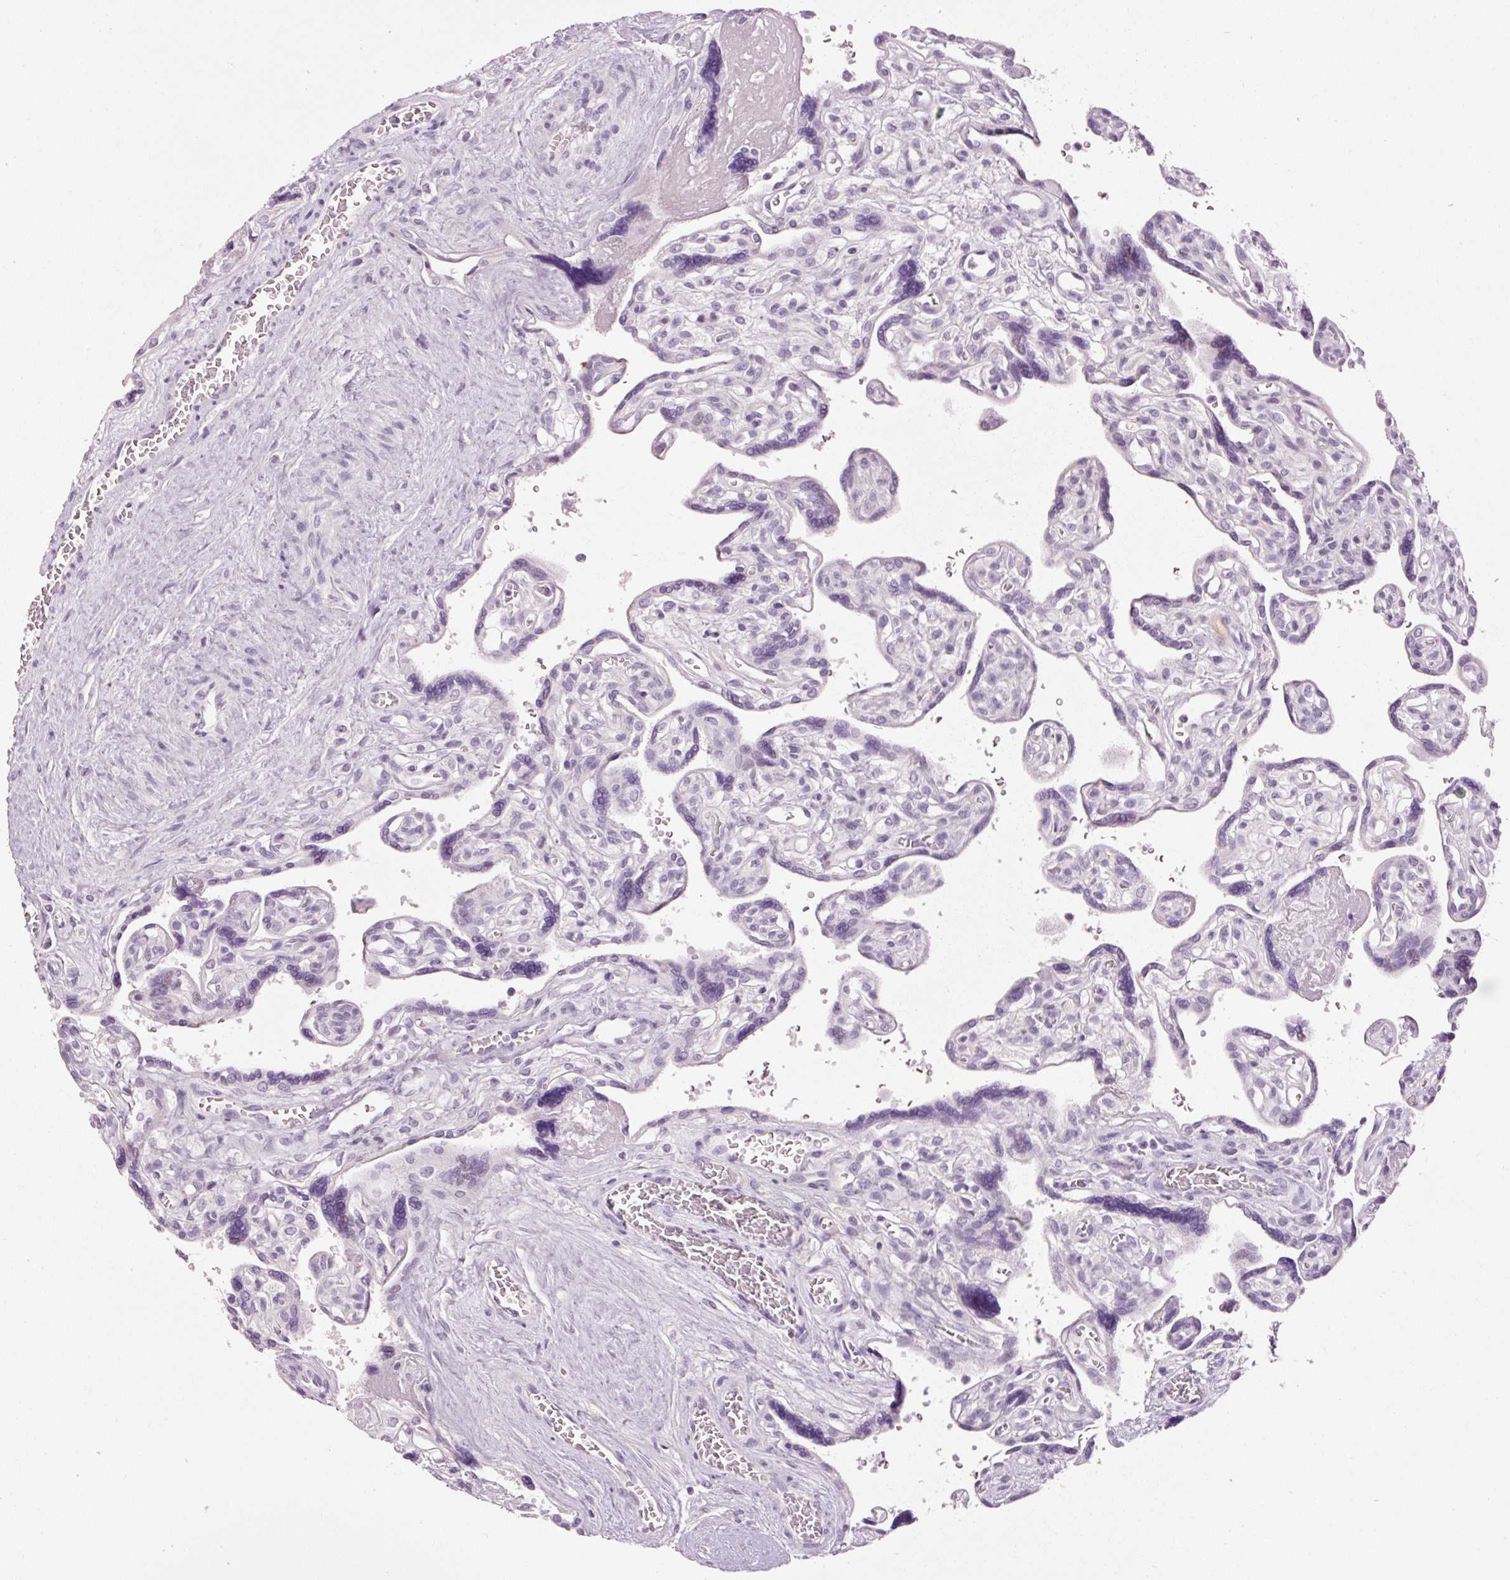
{"staining": {"intensity": "negative", "quantity": "none", "location": "none"}, "tissue": "placenta", "cell_type": "Trophoblastic cells", "image_type": "normal", "snomed": [{"axis": "morphology", "description": "Normal tissue, NOS"}, {"axis": "topography", "description": "Placenta"}], "caption": "This is a image of IHC staining of normal placenta, which shows no staining in trophoblastic cells.", "gene": "MUC5AC", "patient": {"sex": "female", "age": 39}}